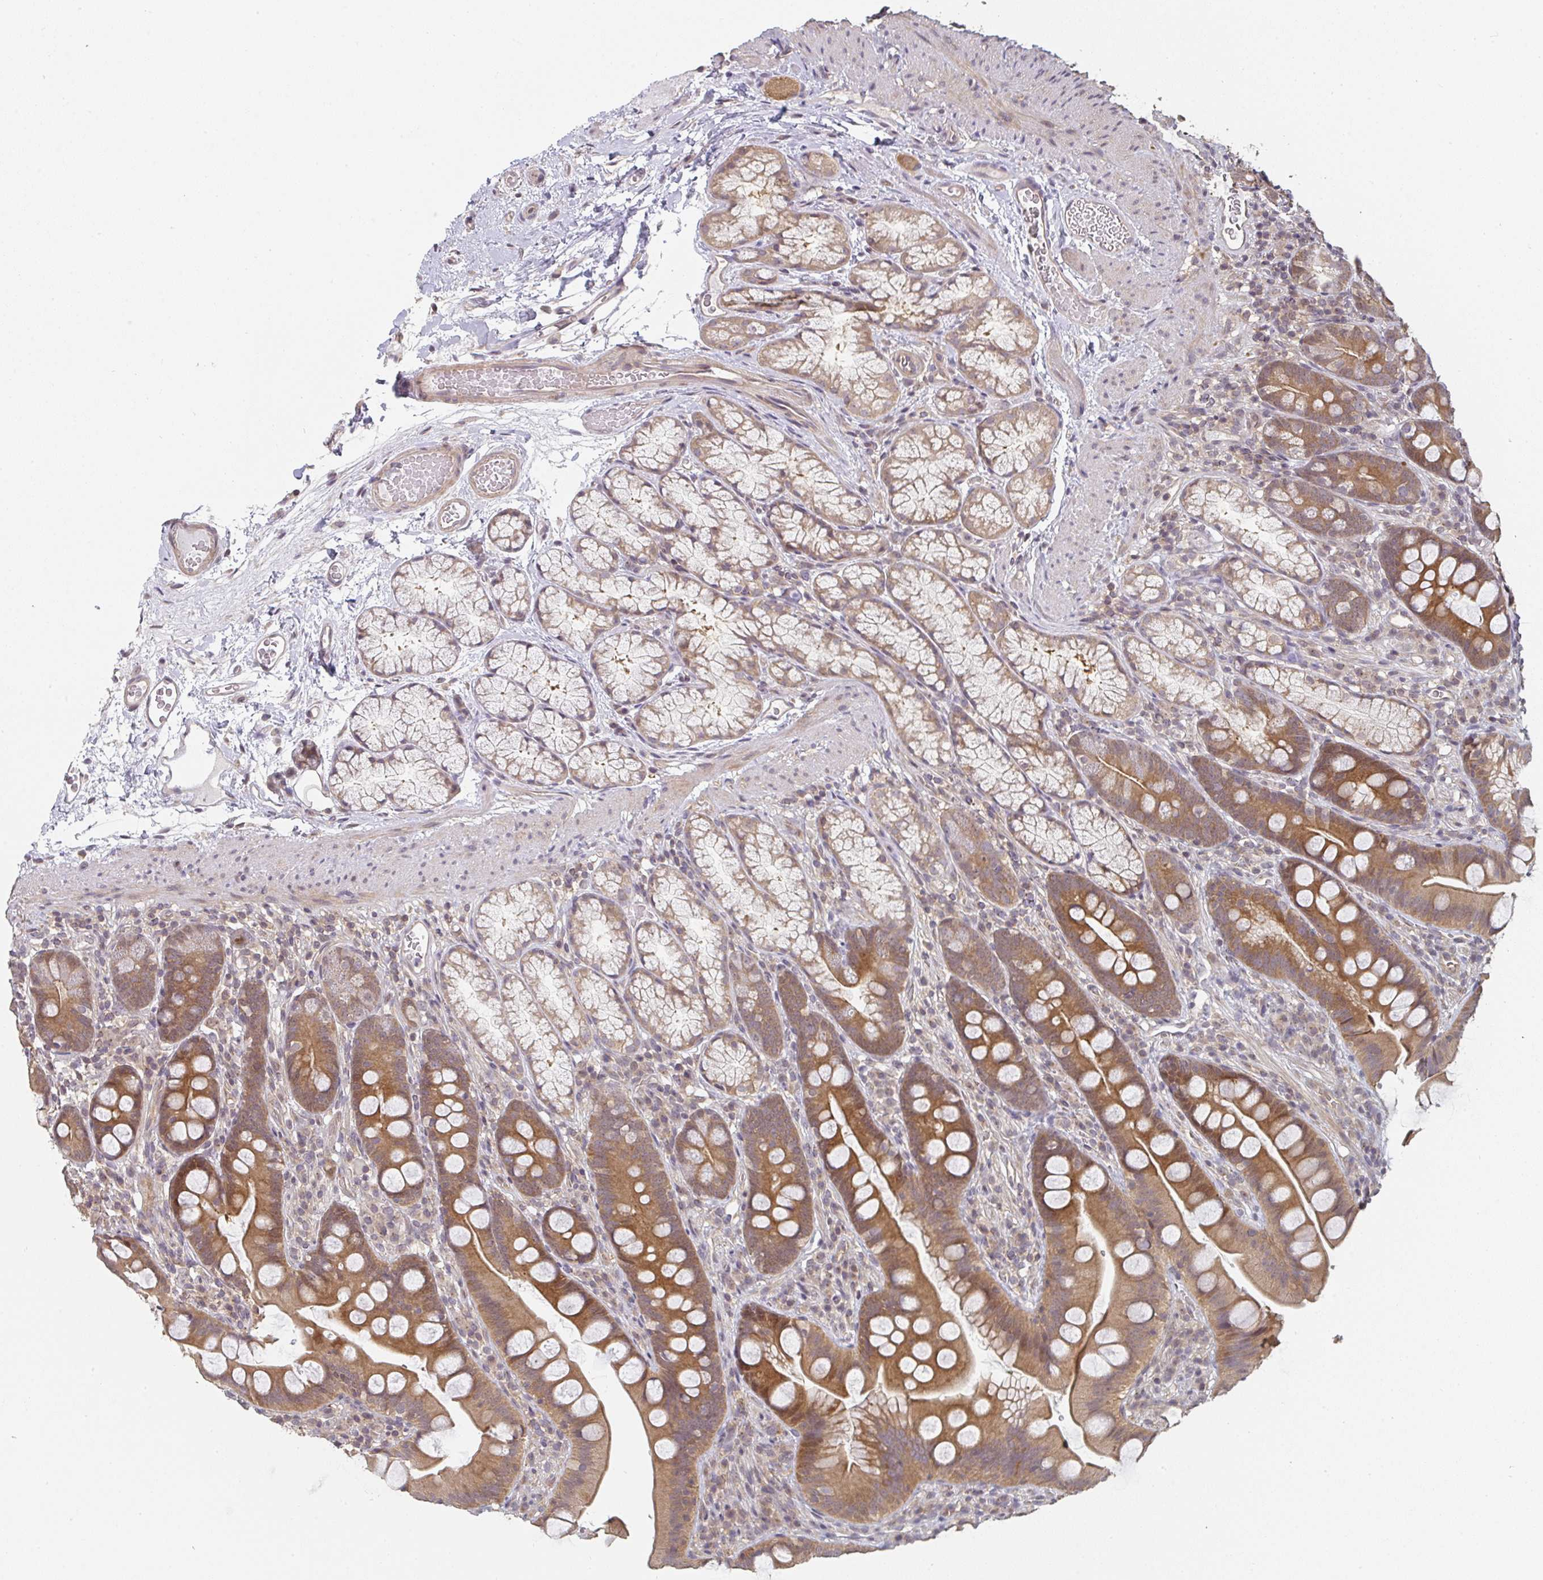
{"staining": {"intensity": "moderate", "quantity": ">75%", "location": "cytoplasmic/membranous,nuclear"}, "tissue": "duodenum", "cell_type": "Glandular cells", "image_type": "normal", "snomed": [{"axis": "morphology", "description": "Normal tissue, NOS"}, {"axis": "topography", "description": "Duodenum"}], "caption": "The image displays staining of benign duodenum, revealing moderate cytoplasmic/membranous,nuclear protein expression (brown color) within glandular cells.", "gene": "RANGRF", "patient": {"sex": "female", "age": 67}}